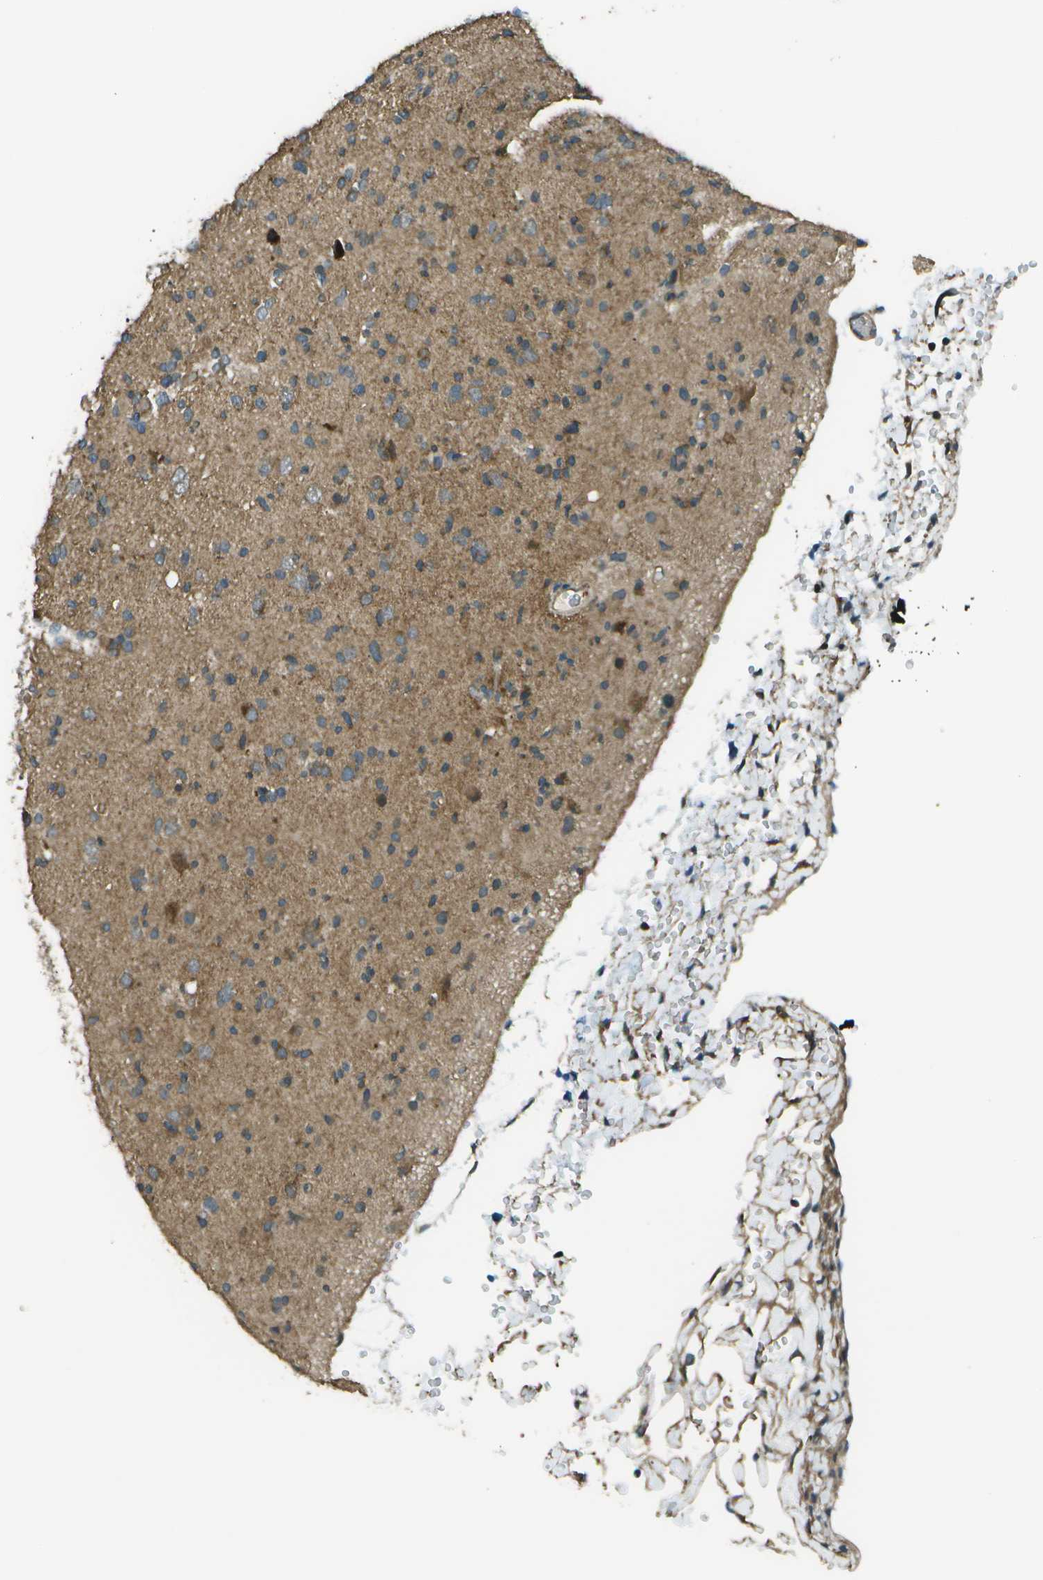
{"staining": {"intensity": "moderate", "quantity": ">75%", "location": "cytoplasmic/membranous"}, "tissue": "glioma", "cell_type": "Tumor cells", "image_type": "cancer", "snomed": [{"axis": "morphology", "description": "Glioma, malignant, Low grade"}, {"axis": "topography", "description": "Brain"}], "caption": "Malignant glioma (low-grade) stained with DAB immunohistochemistry displays medium levels of moderate cytoplasmic/membranous staining in approximately >75% of tumor cells.", "gene": "PLPBP", "patient": {"sex": "female", "age": 22}}